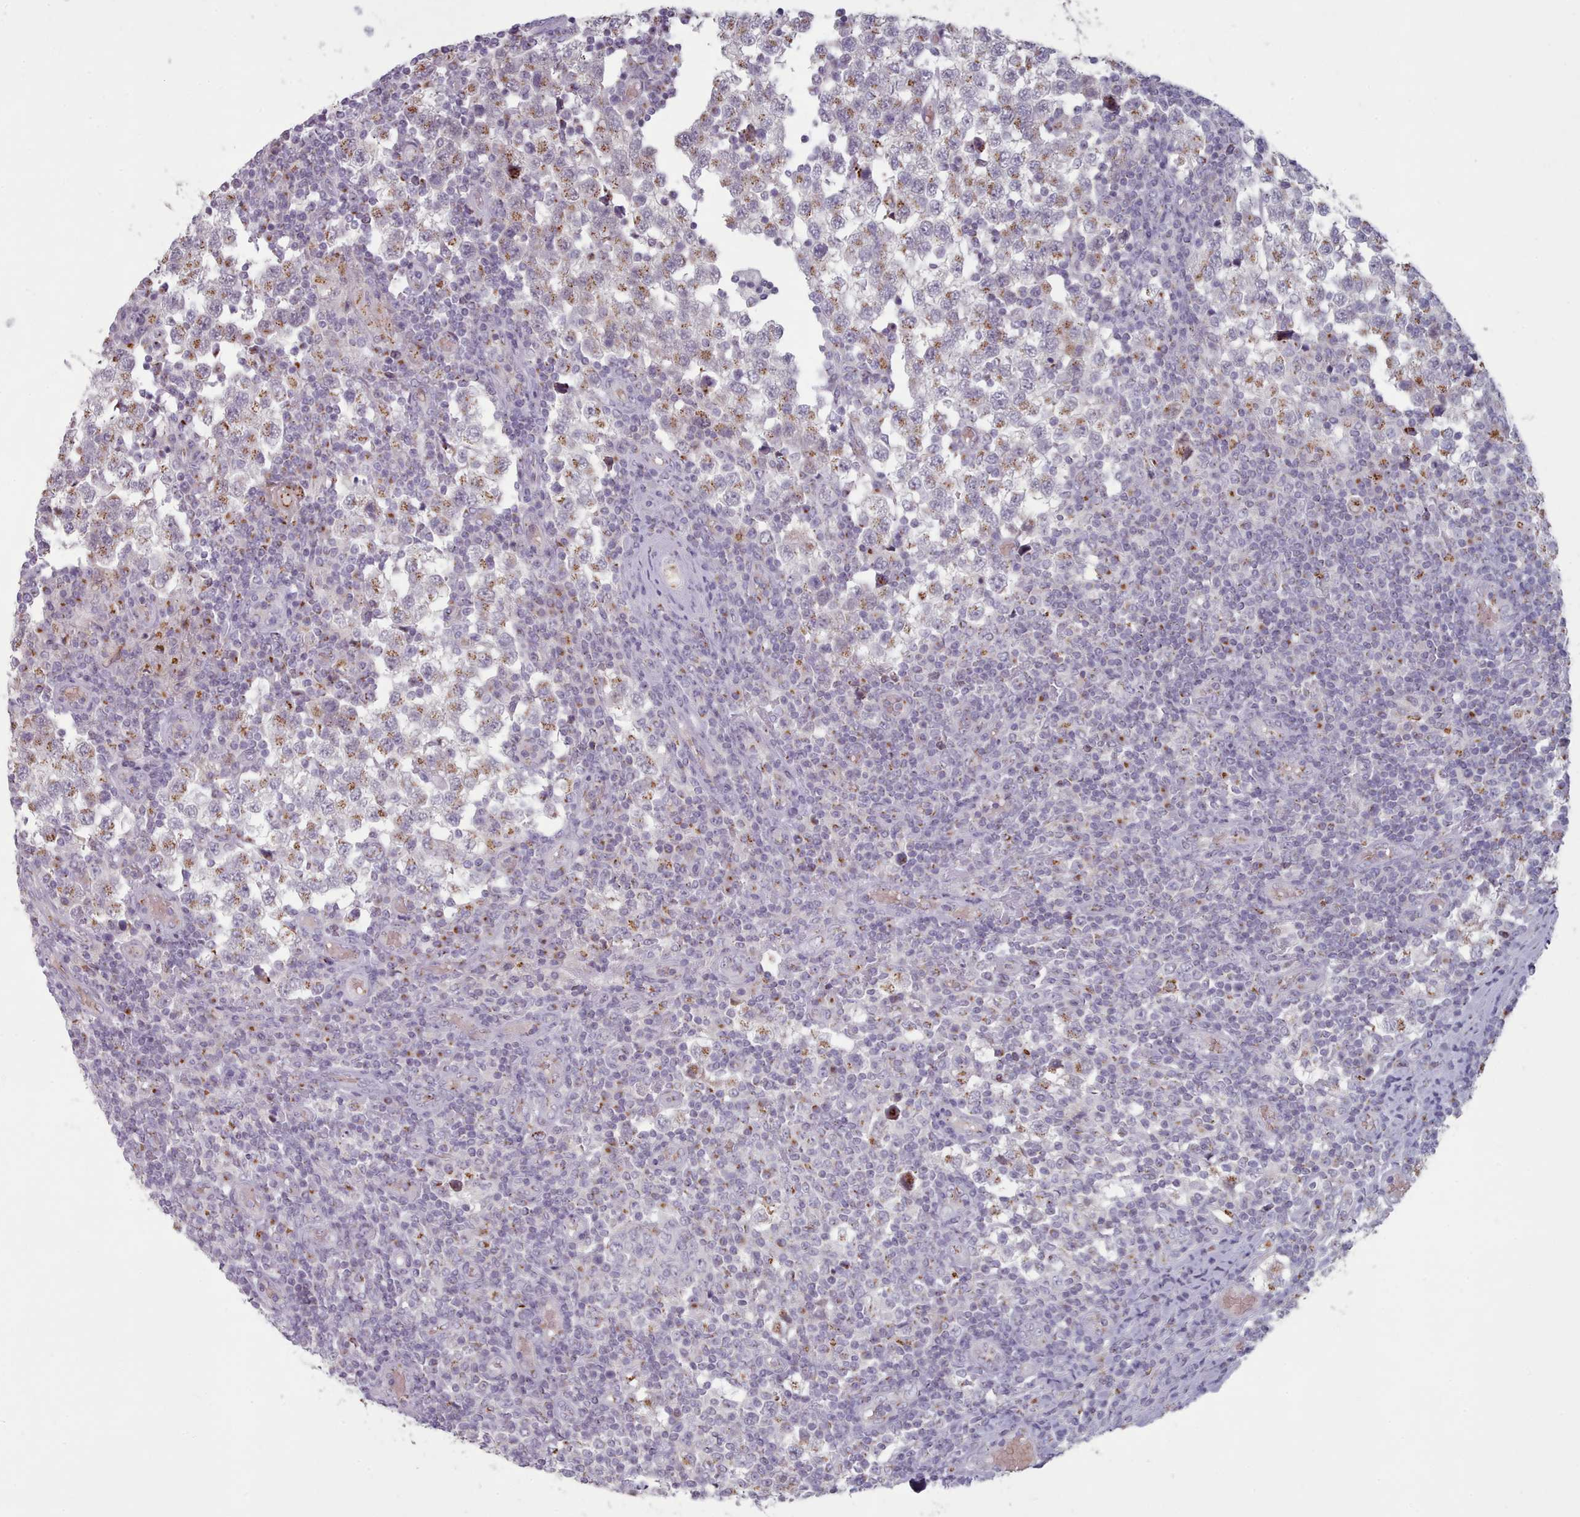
{"staining": {"intensity": "moderate", "quantity": "25%-75%", "location": "cytoplasmic/membranous"}, "tissue": "testis cancer", "cell_type": "Tumor cells", "image_type": "cancer", "snomed": [{"axis": "morphology", "description": "Seminoma, NOS"}, {"axis": "topography", "description": "Testis"}], "caption": "Protein staining of testis seminoma tissue displays moderate cytoplasmic/membranous expression in approximately 25%-75% of tumor cells.", "gene": "MAN1B1", "patient": {"sex": "male", "age": 34}}